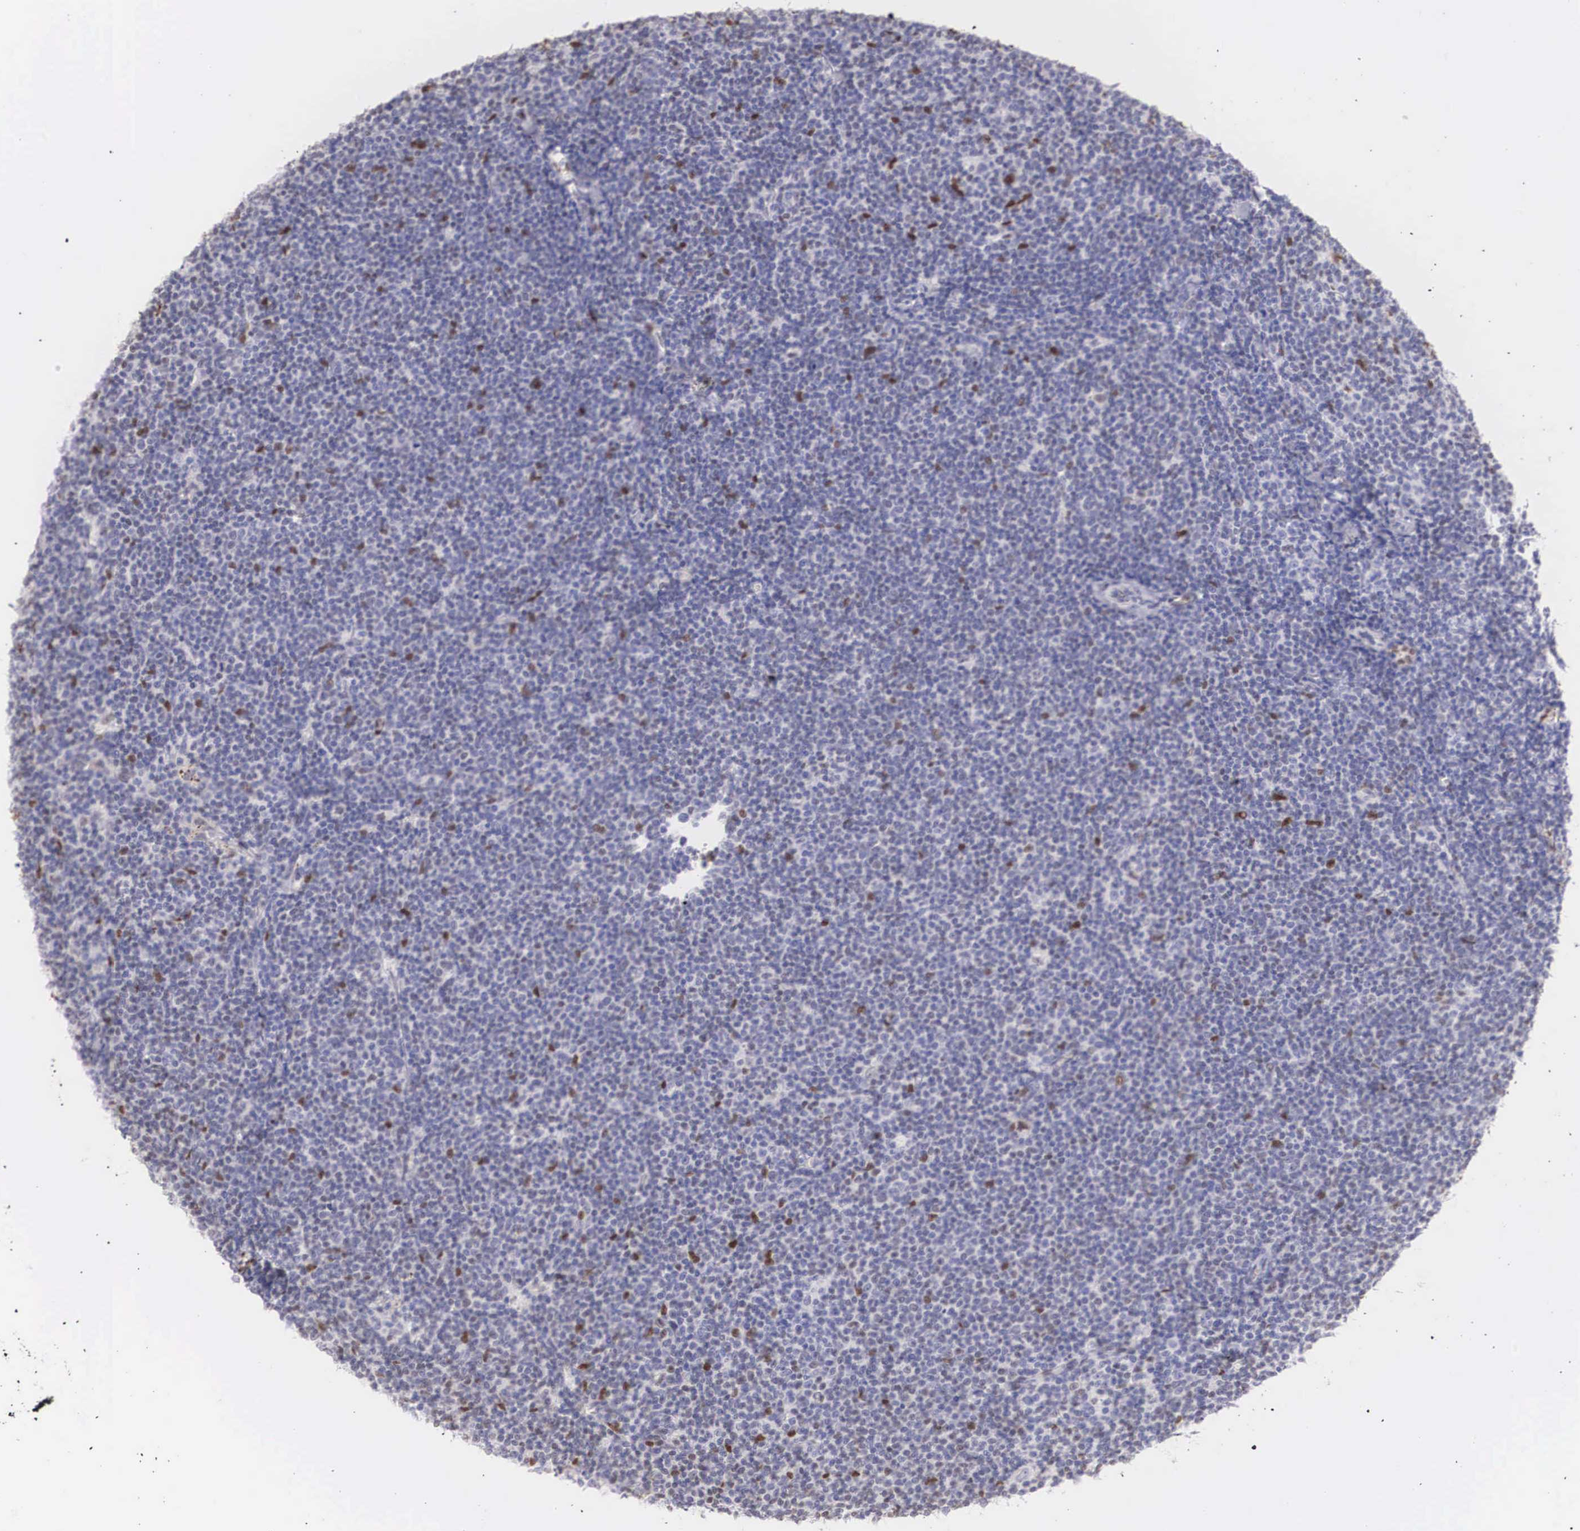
{"staining": {"intensity": "weak", "quantity": "<25%", "location": "nuclear"}, "tissue": "lymphoma", "cell_type": "Tumor cells", "image_type": "cancer", "snomed": [{"axis": "morphology", "description": "Malignant lymphoma, non-Hodgkin's type, Low grade"}, {"axis": "topography", "description": "Lymph node"}], "caption": "The image demonstrates no significant staining in tumor cells of malignant lymphoma, non-Hodgkin's type (low-grade).", "gene": "HMGN5", "patient": {"sex": "male", "age": 65}}